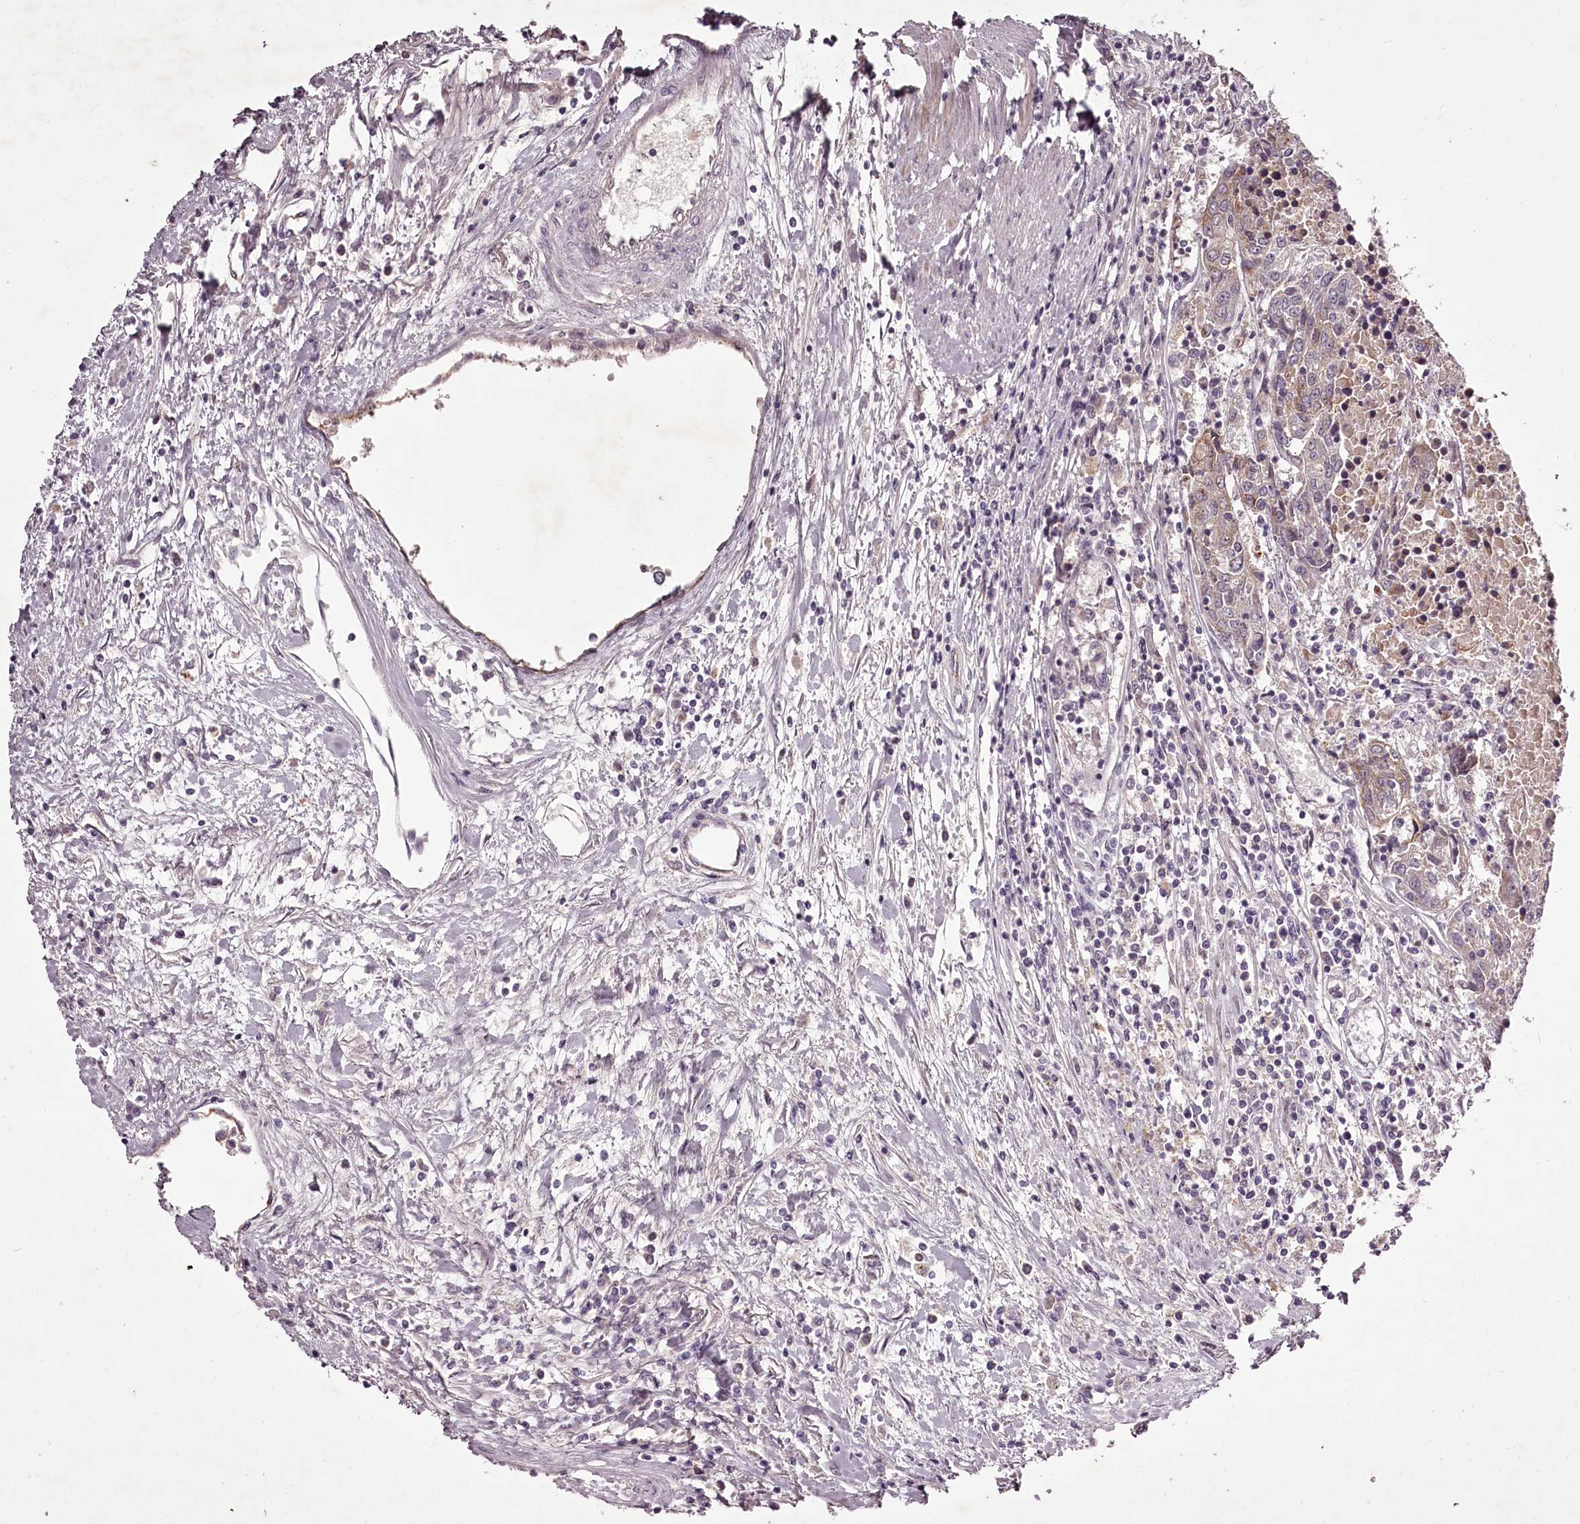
{"staining": {"intensity": "weak", "quantity": "<25%", "location": "cytoplasmic/membranous"}, "tissue": "urothelial cancer", "cell_type": "Tumor cells", "image_type": "cancer", "snomed": [{"axis": "morphology", "description": "Urothelial carcinoma, High grade"}, {"axis": "topography", "description": "Urinary bladder"}], "caption": "Immunohistochemistry micrograph of high-grade urothelial carcinoma stained for a protein (brown), which demonstrates no staining in tumor cells.", "gene": "RBMXL2", "patient": {"sex": "female", "age": 85}}